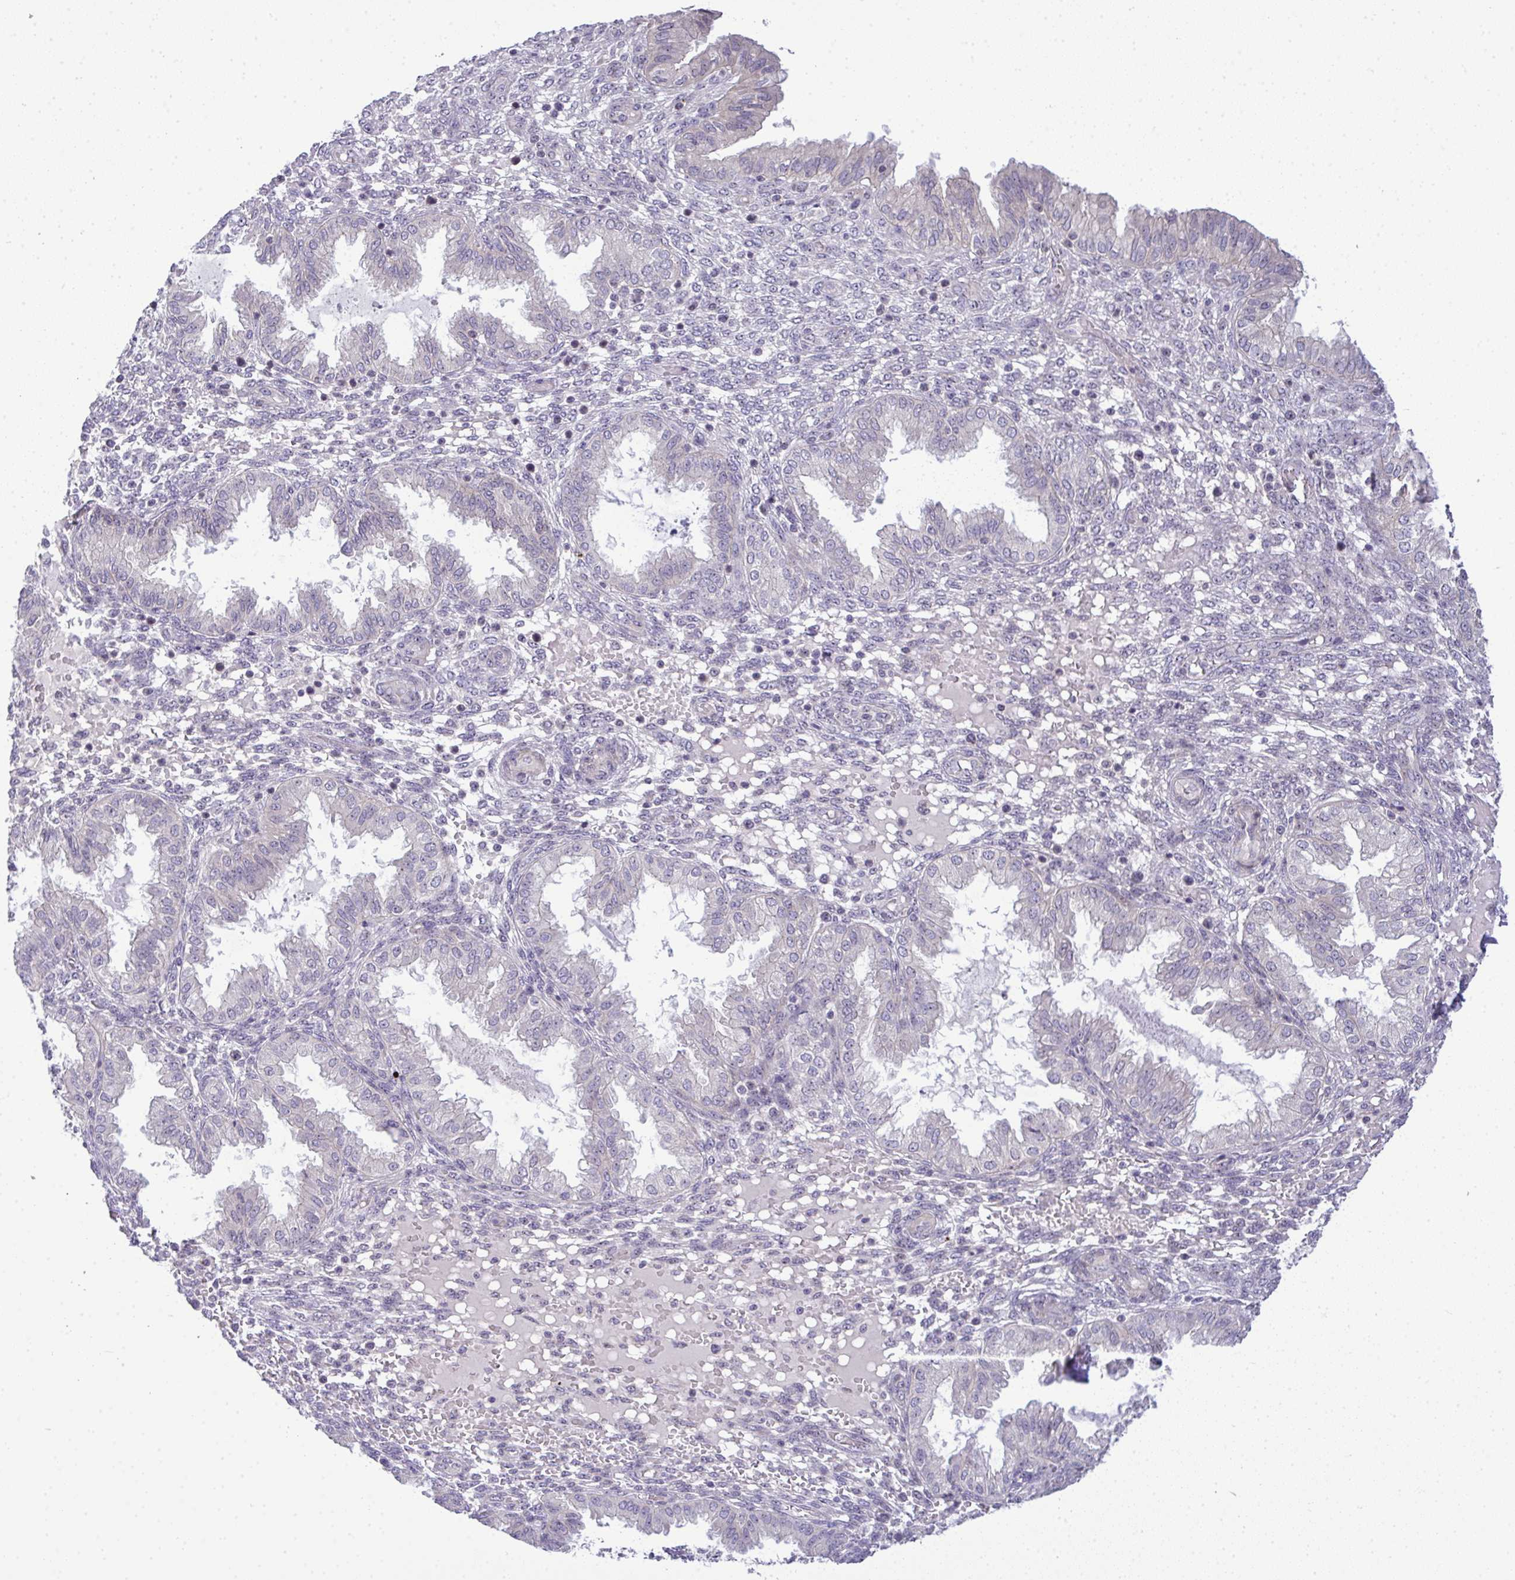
{"staining": {"intensity": "negative", "quantity": "none", "location": "none"}, "tissue": "endometrium", "cell_type": "Cells in endometrial stroma", "image_type": "normal", "snomed": [{"axis": "morphology", "description": "Normal tissue, NOS"}, {"axis": "topography", "description": "Endometrium"}], "caption": "This is a image of IHC staining of normal endometrium, which shows no staining in cells in endometrial stroma. The staining is performed using DAB brown chromogen with nuclei counter-stained in using hematoxylin.", "gene": "NT5C1A", "patient": {"sex": "female", "age": 33}}